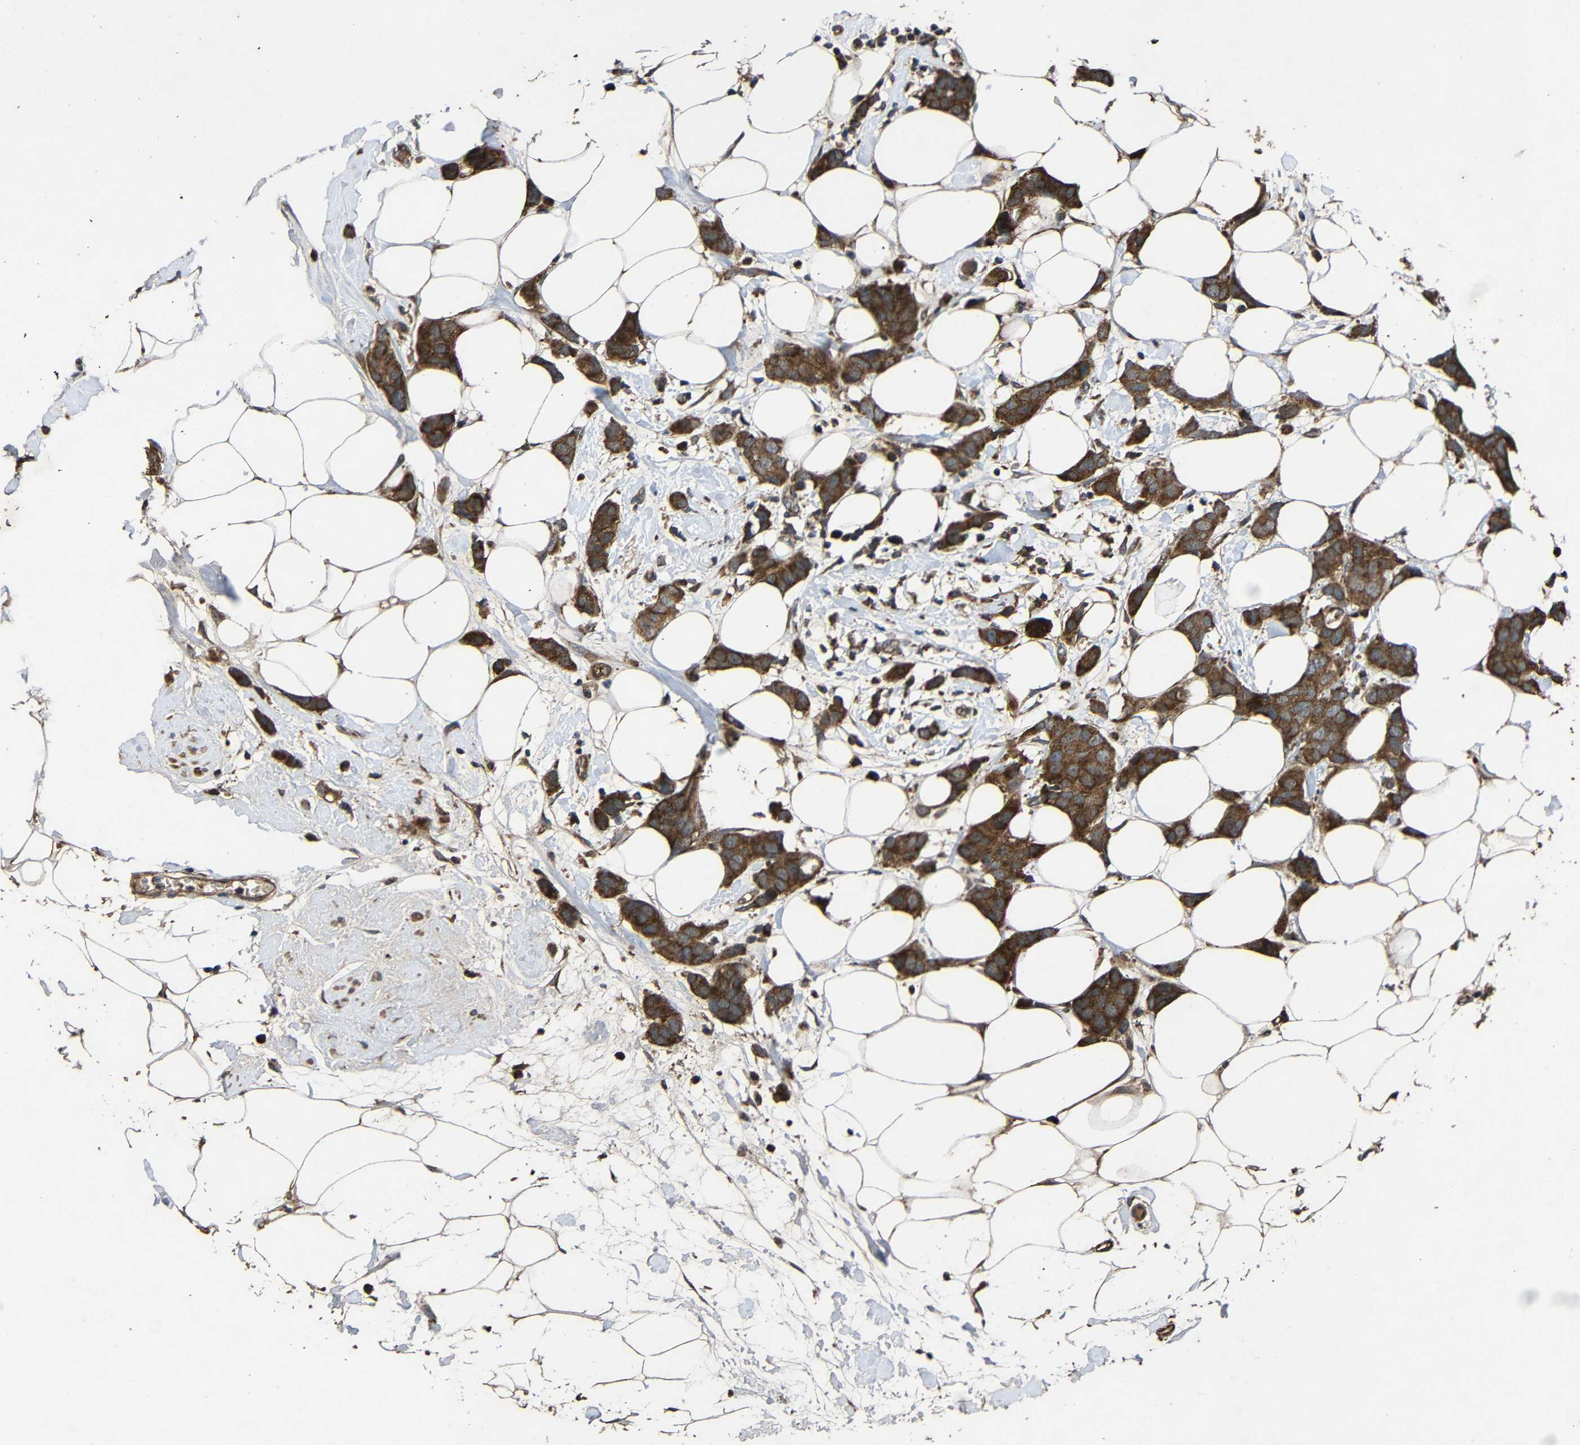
{"staining": {"intensity": "strong", "quantity": ">75%", "location": "cytoplasmic/membranous"}, "tissue": "breast cancer", "cell_type": "Tumor cells", "image_type": "cancer", "snomed": [{"axis": "morphology", "description": "Normal tissue, NOS"}, {"axis": "morphology", "description": "Duct carcinoma"}, {"axis": "topography", "description": "Breast"}], "caption": "Protein expression by IHC displays strong cytoplasmic/membranous staining in approximately >75% of tumor cells in intraductal carcinoma (breast). The protein is shown in brown color, while the nuclei are stained blue.", "gene": "C1GALT1", "patient": {"sex": "female", "age": 50}}